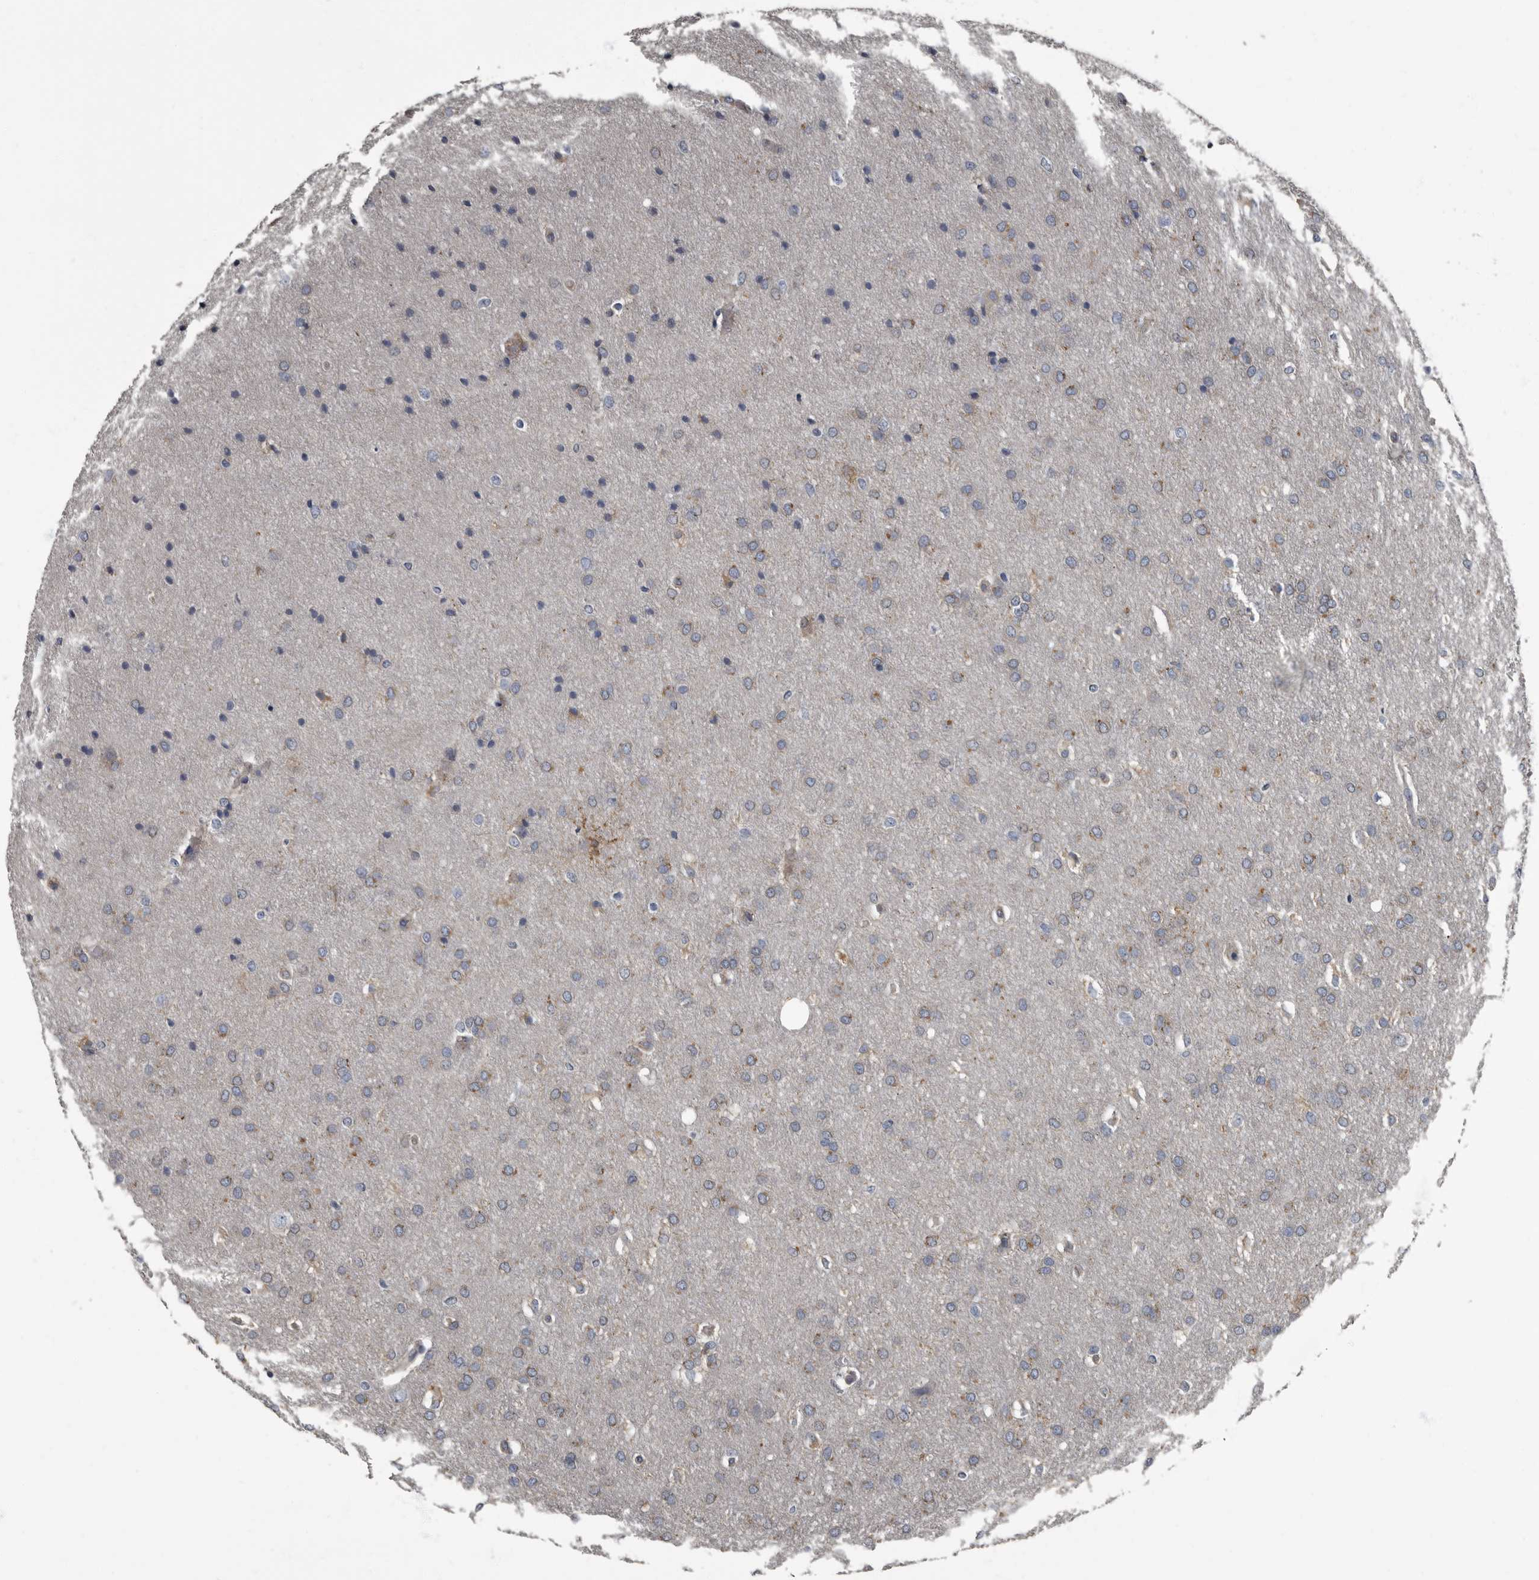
{"staining": {"intensity": "weak", "quantity": "25%-75%", "location": "cytoplasmic/membranous"}, "tissue": "glioma", "cell_type": "Tumor cells", "image_type": "cancer", "snomed": [{"axis": "morphology", "description": "Glioma, malignant, Low grade"}, {"axis": "topography", "description": "Brain"}], "caption": "A high-resolution micrograph shows IHC staining of glioma, which reveals weak cytoplasmic/membranous positivity in about 25%-75% of tumor cells.", "gene": "TPD52L1", "patient": {"sex": "female", "age": 37}}